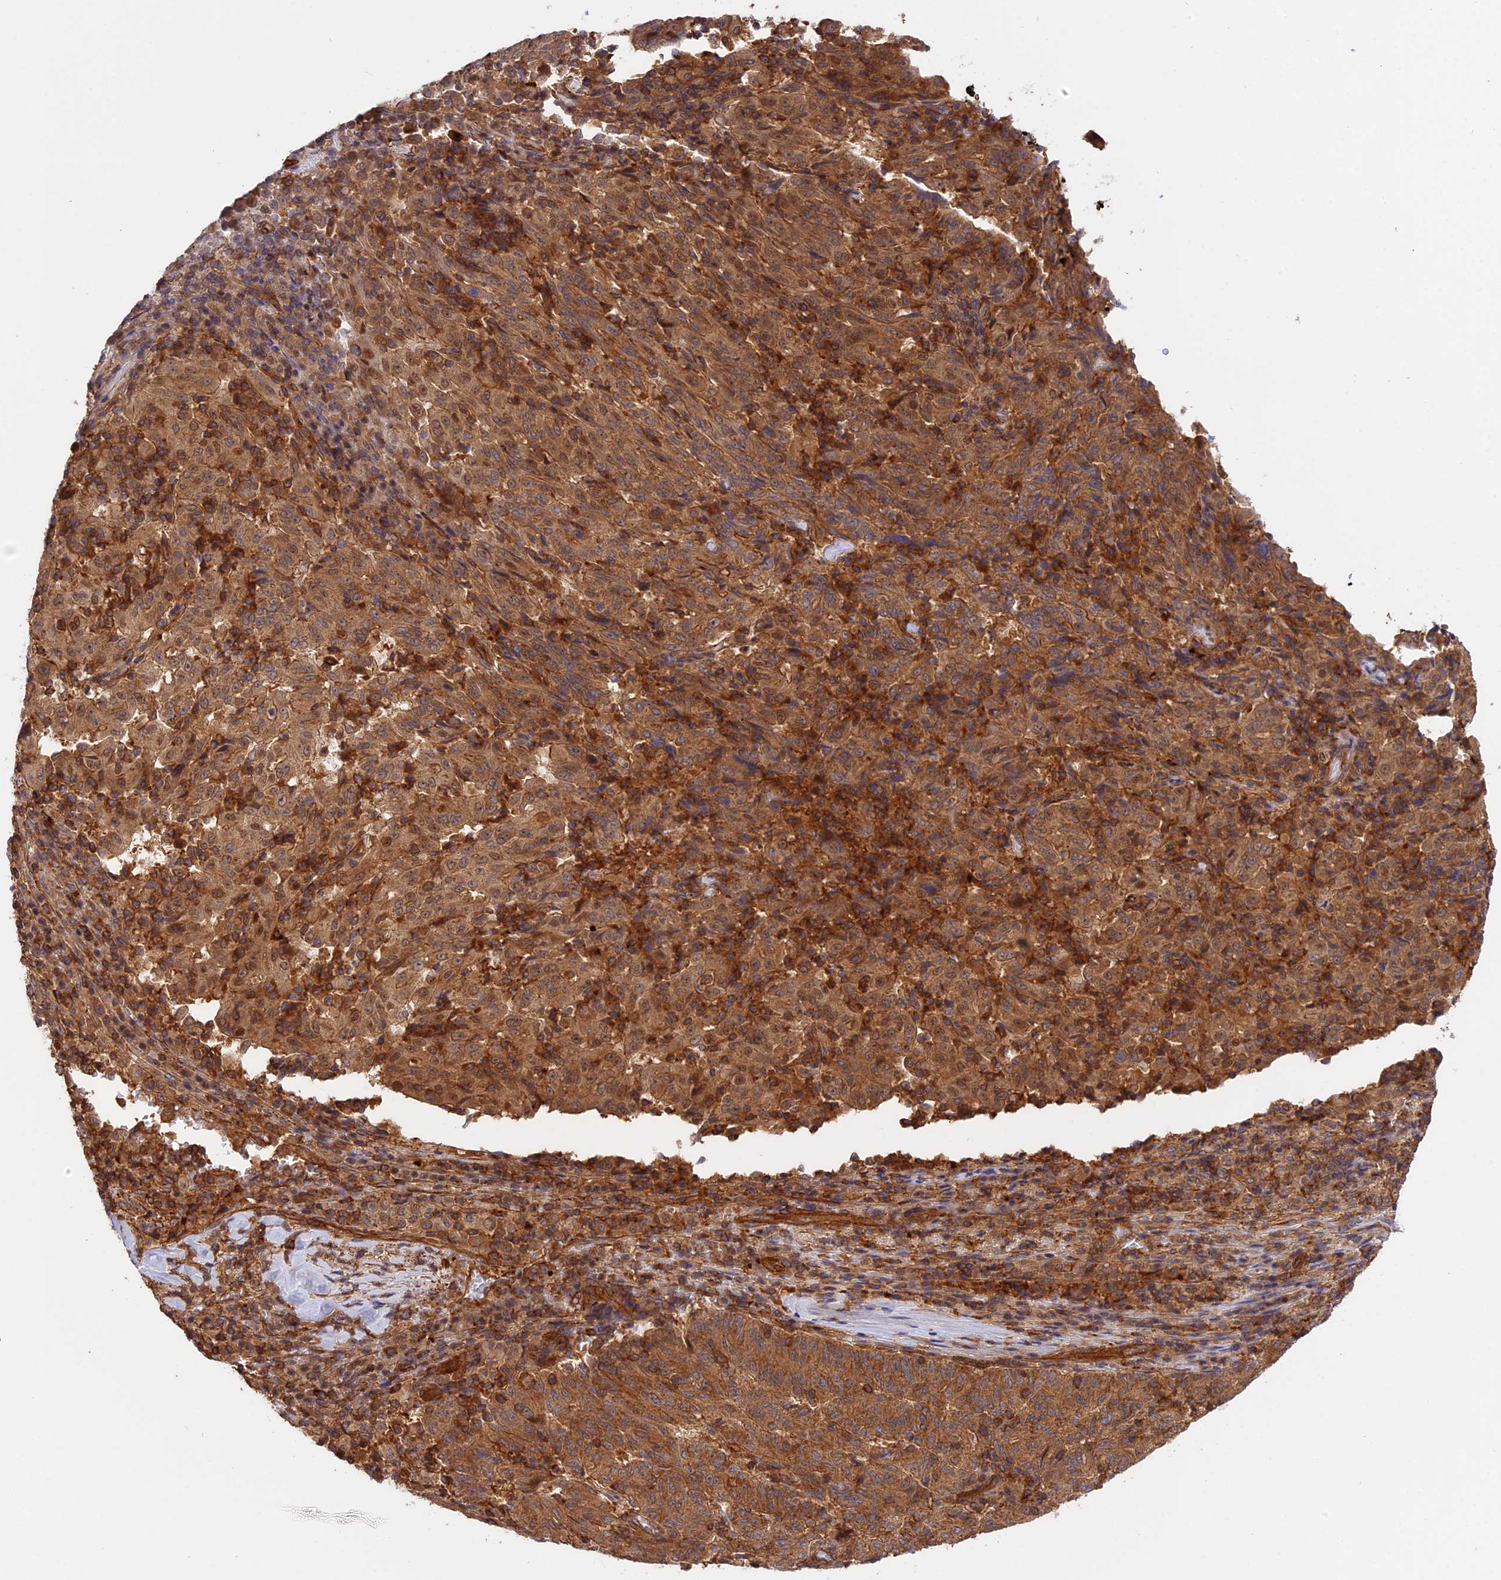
{"staining": {"intensity": "moderate", "quantity": ">75%", "location": "cytoplasmic/membranous,nuclear"}, "tissue": "pancreatic cancer", "cell_type": "Tumor cells", "image_type": "cancer", "snomed": [{"axis": "morphology", "description": "Adenocarcinoma, NOS"}, {"axis": "topography", "description": "Pancreas"}], "caption": "High-magnification brightfield microscopy of pancreatic cancer (adenocarcinoma) stained with DAB (3,3'-diaminobenzidine) (brown) and counterstained with hematoxylin (blue). tumor cells exhibit moderate cytoplasmic/membranous and nuclear staining is identified in about>75% of cells.", "gene": "C5orf22", "patient": {"sex": "male", "age": 63}}